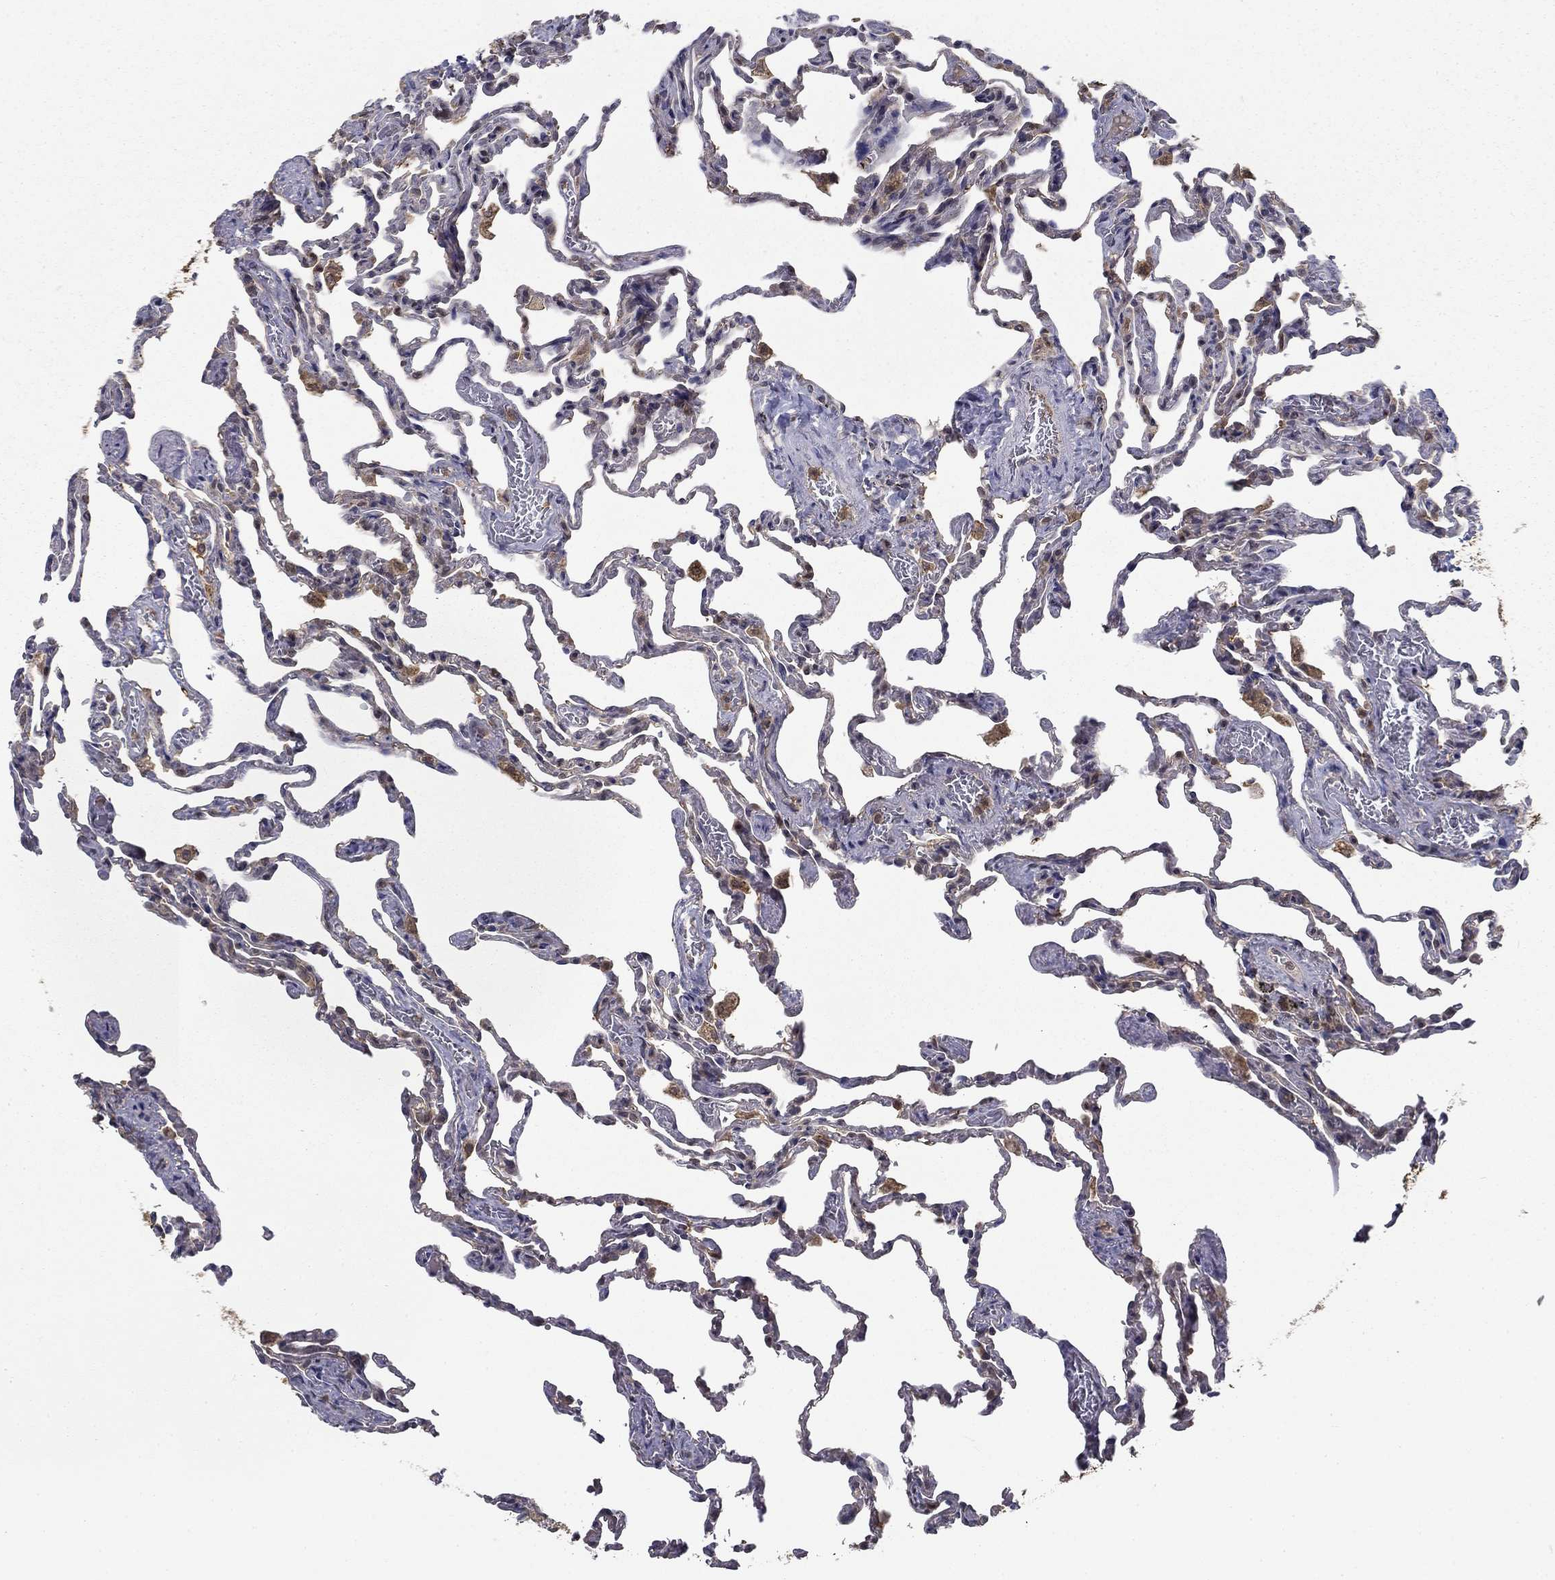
{"staining": {"intensity": "negative", "quantity": "none", "location": "none"}, "tissue": "lung", "cell_type": "Alveolar cells", "image_type": "normal", "snomed": [{"axis": "morphology", "description": "Normal tissue, NOS"}, {"axis": "topography", "description": "Lung"}], "caption": "Protein analysis of unremarkable lung shows no significant staining in alveolar cells. Brightfield microscopy of IHC stained with DAB (3,3'-diaminobenzidine) (brown) and hematoxylin (blue), captured at high magnification.", "gene": "NIT2", "patient": {"sex": "female", "age": 43}}